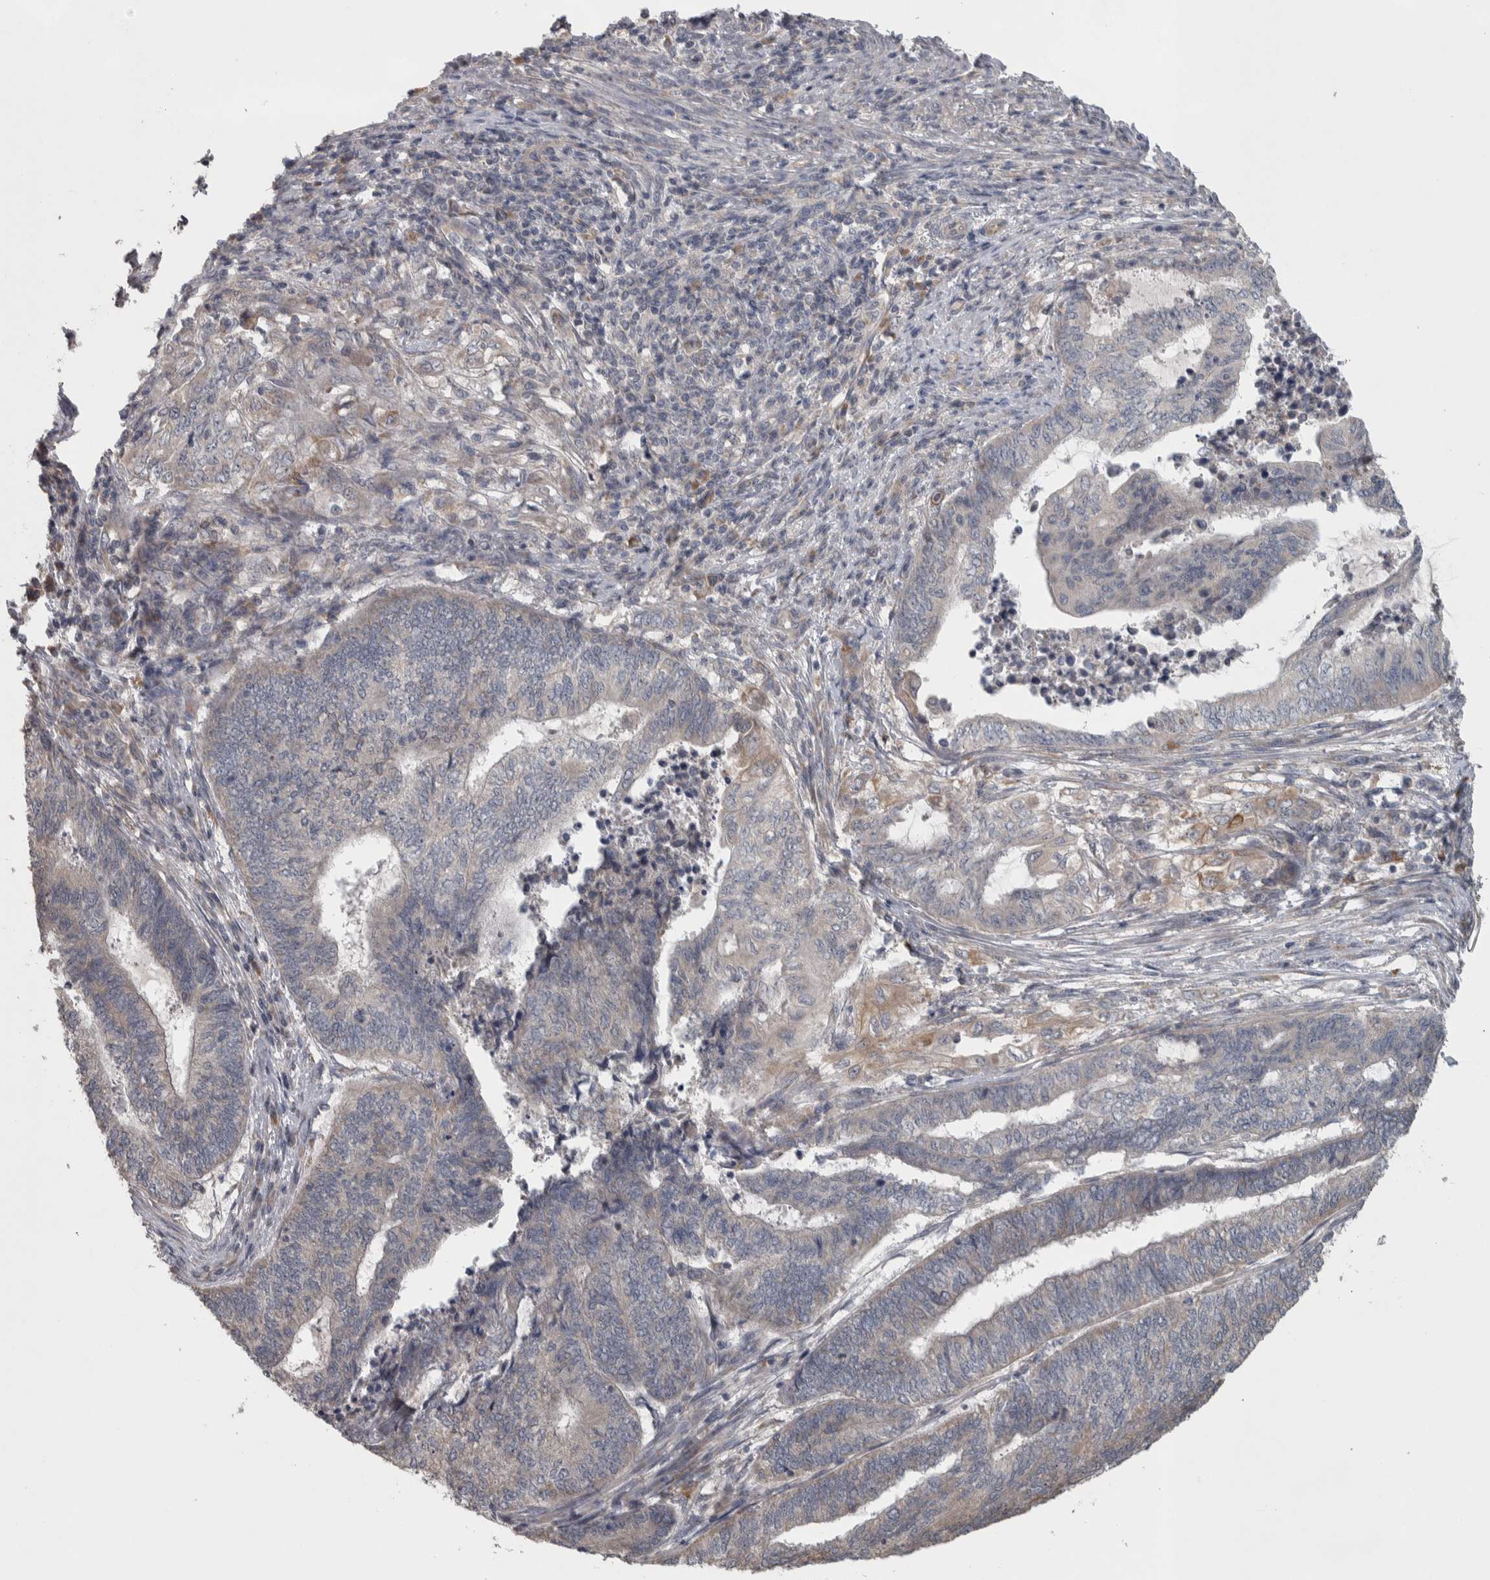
{"staining": {"intensity": "negative", "quantity": "none", "location": "none"}, "tissue": "endometrial cancer", "cell_type": "Tumor cells", "image_type": "cancer", "snomed": [{"axis": "morphology", "description": "Adenocarcinoma, NOS"}, {"axis": "topography", "description": "Uterus"}, {"axis": "topography", "description": "Endometrium"}], "caption": "The histopathology image exhibits no significant staining in tumor cells of endometrial cancer (adenocarcinoma).", "gene": "SRP68", "patient": {"sex": "female", "age": 70}}